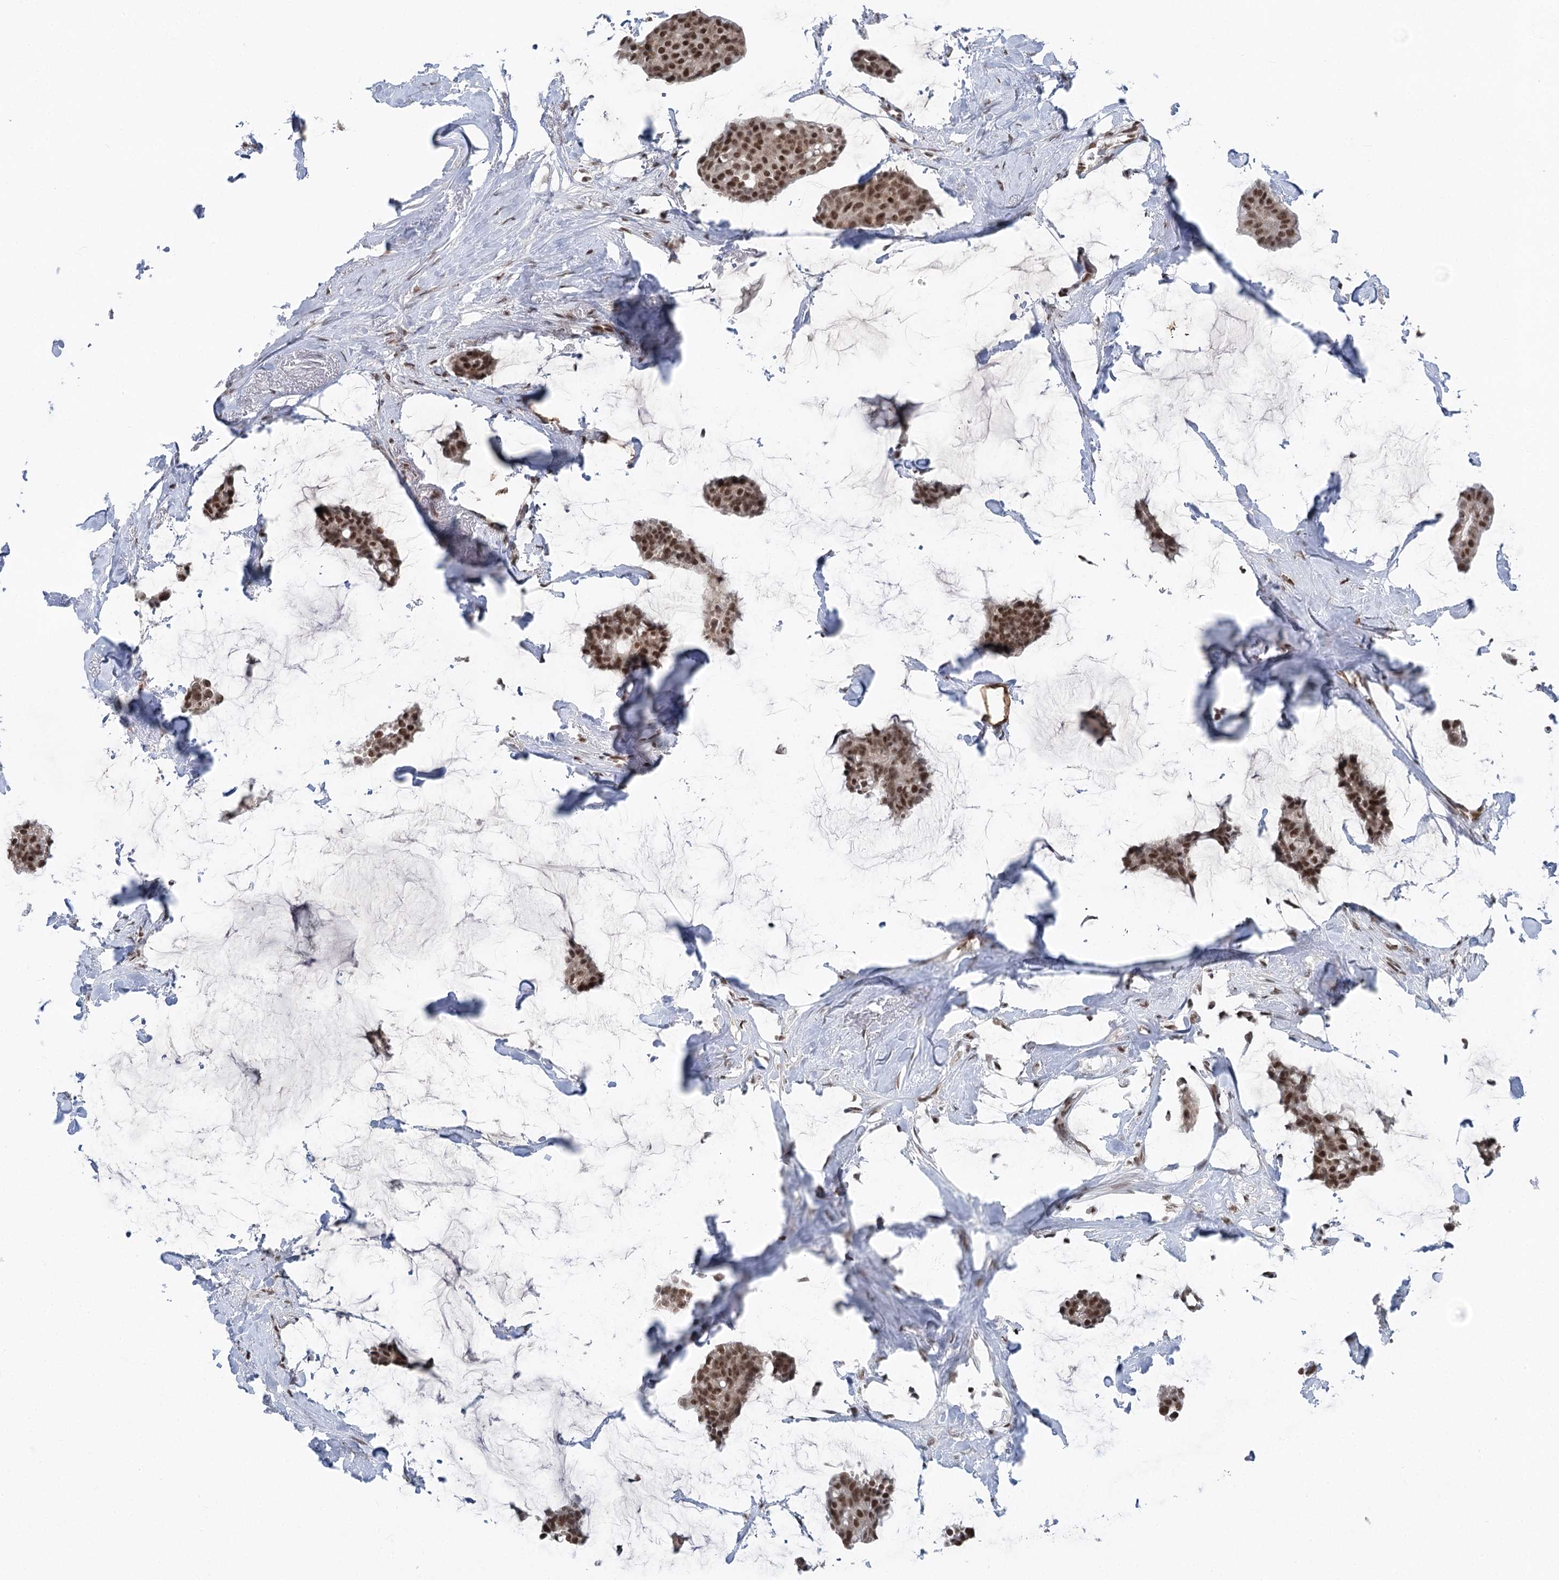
{"staining": {"intensity": "moderate", "quantity": ">75%", "location": "nuclear"}, "tissue": "breast cancer", "cell_type": "Tumor cells", "image_type": "cancer", "snomed": [{"axis": "morphology", "description": "Duct carcinoma"}, {"axis": "topography", "description": "Breast"}], "caption": "Brown immunohistochemical staining in human breast invasive ductal carcinoma displays moderate nuclear positivity in about >75% of tumor cells.", "gene": "CGGBP1", "patient": {"sex": "female", "age": 93}}